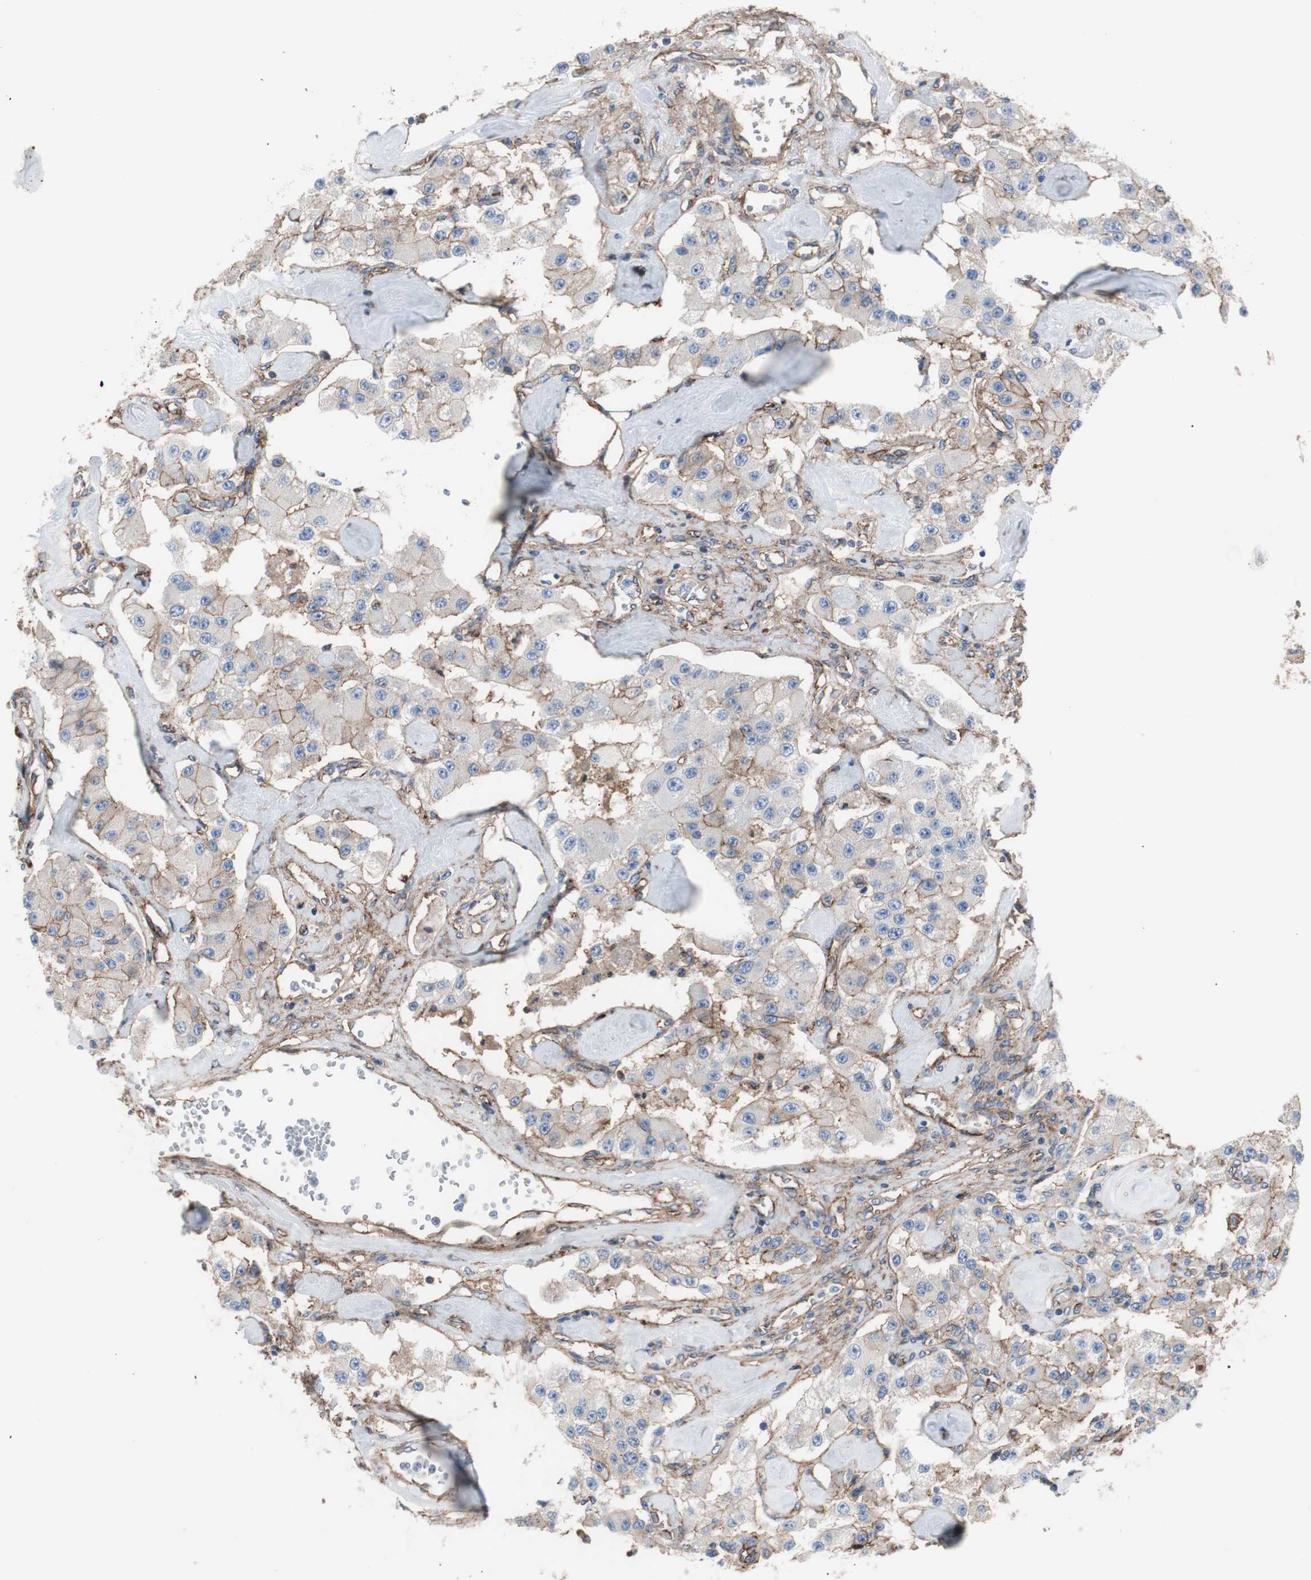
{"staining": {"intensity": "weak", "quantity": "25%-75%", "location": "cytoplasmic/membranous"}, "tissue": "carcinoid", "cell_type": "Tumor cells", "image_type": "cancer", "snomed": [{"axis": "morphology", "description": "Carcinoid, malignant, NOS"}, {"axis": "topography", "description": "Pancreas"}], "caption": "IHC image of malignant carcinoid stained for a protein (brown), which exhibits low levels of weak cytoplasmic/membranous expression in approximately 25%-75% of tumor cells.", "gene": "CD81", "patient": {"sex": "male", "age": 41}}